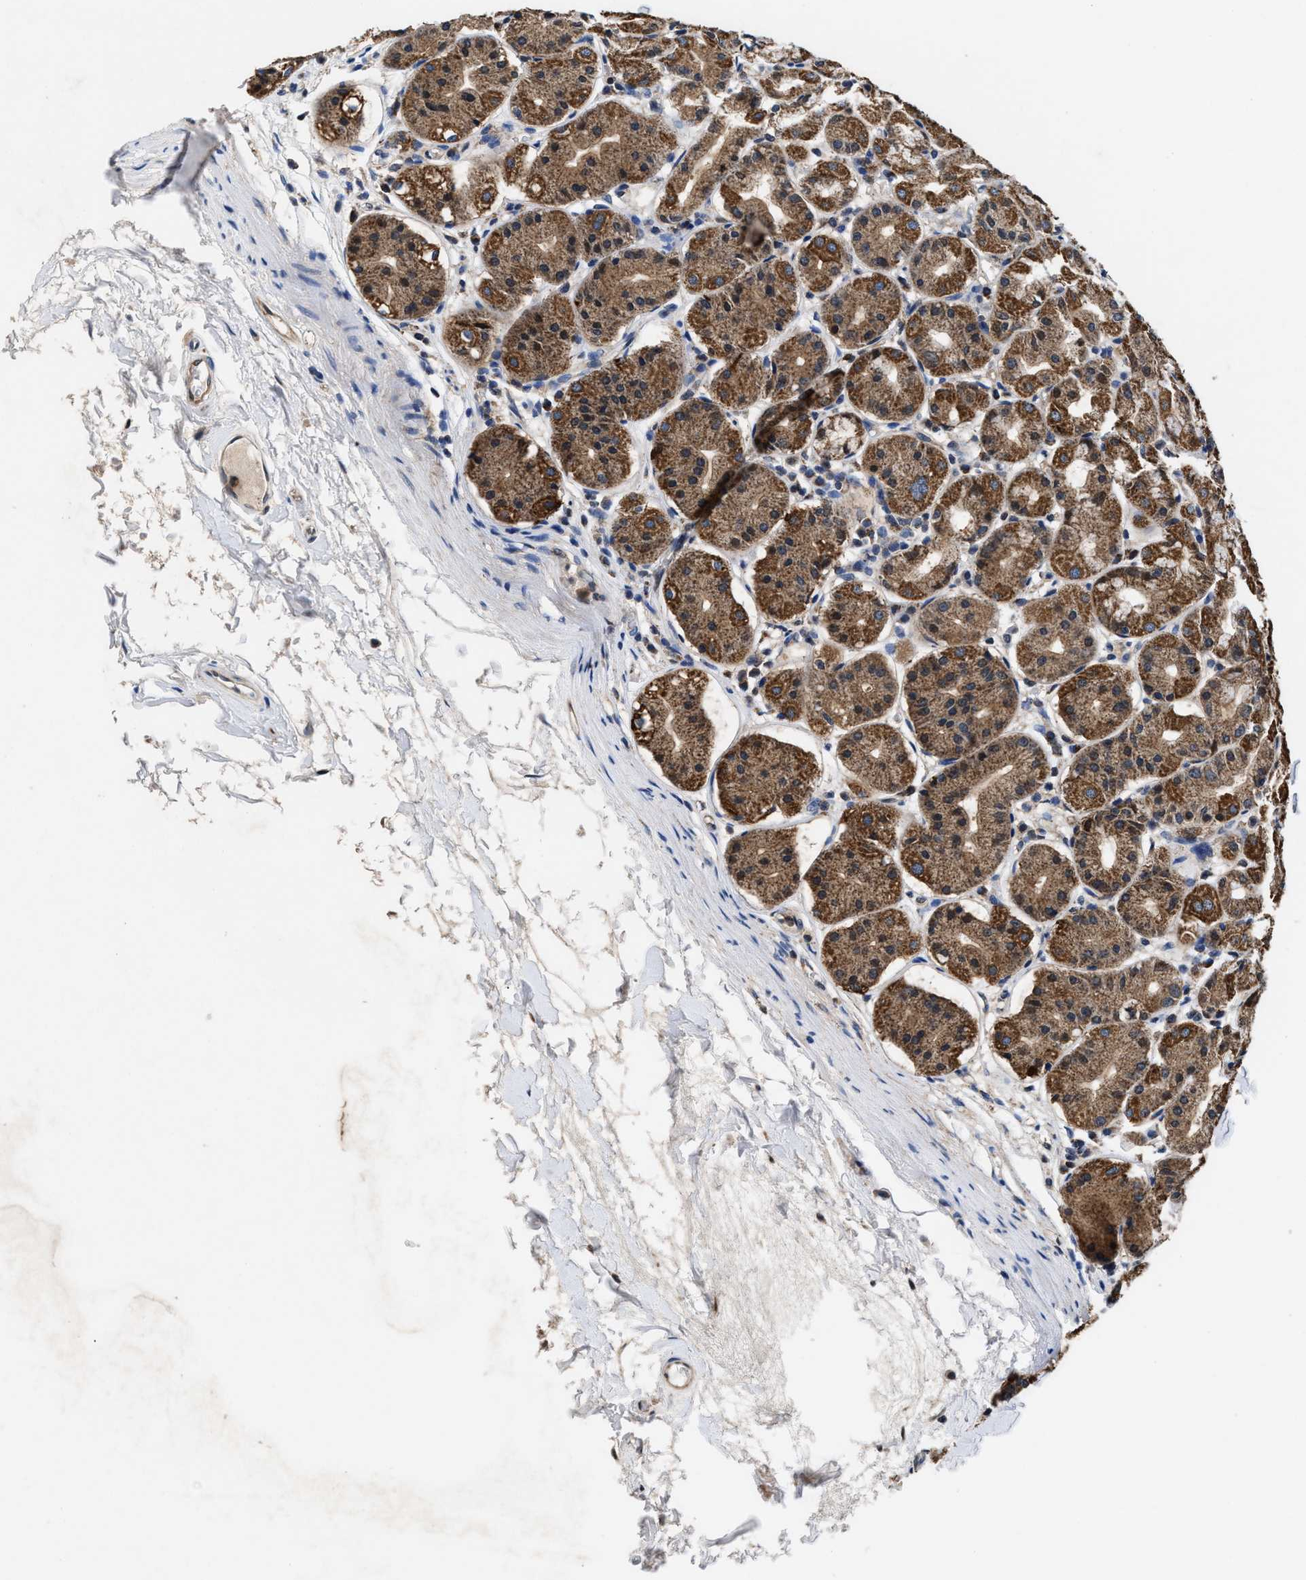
{"staining": {"intensity": "moderate", "quantity": ">75%", "location": "cytoplasmic/membranous"}, "tissue": "stomach", "cell_type": "Glandular cells", "image_type": "normal", "snomed": [{"axis": "morphology", "description": "Normal tissue, NOS"}, {"axis": "topography", "description": "Stomach"}, {"axis": "topography", "description": "Stomach, lower"}], "caption": "Normal stomach displays moderate cytoplasmic/membranous expression in about >75% of glandular cells, visualized by immunohistochemistry.", "gene": "ACLY", "patient": {"sex": "female", "age": 56}}